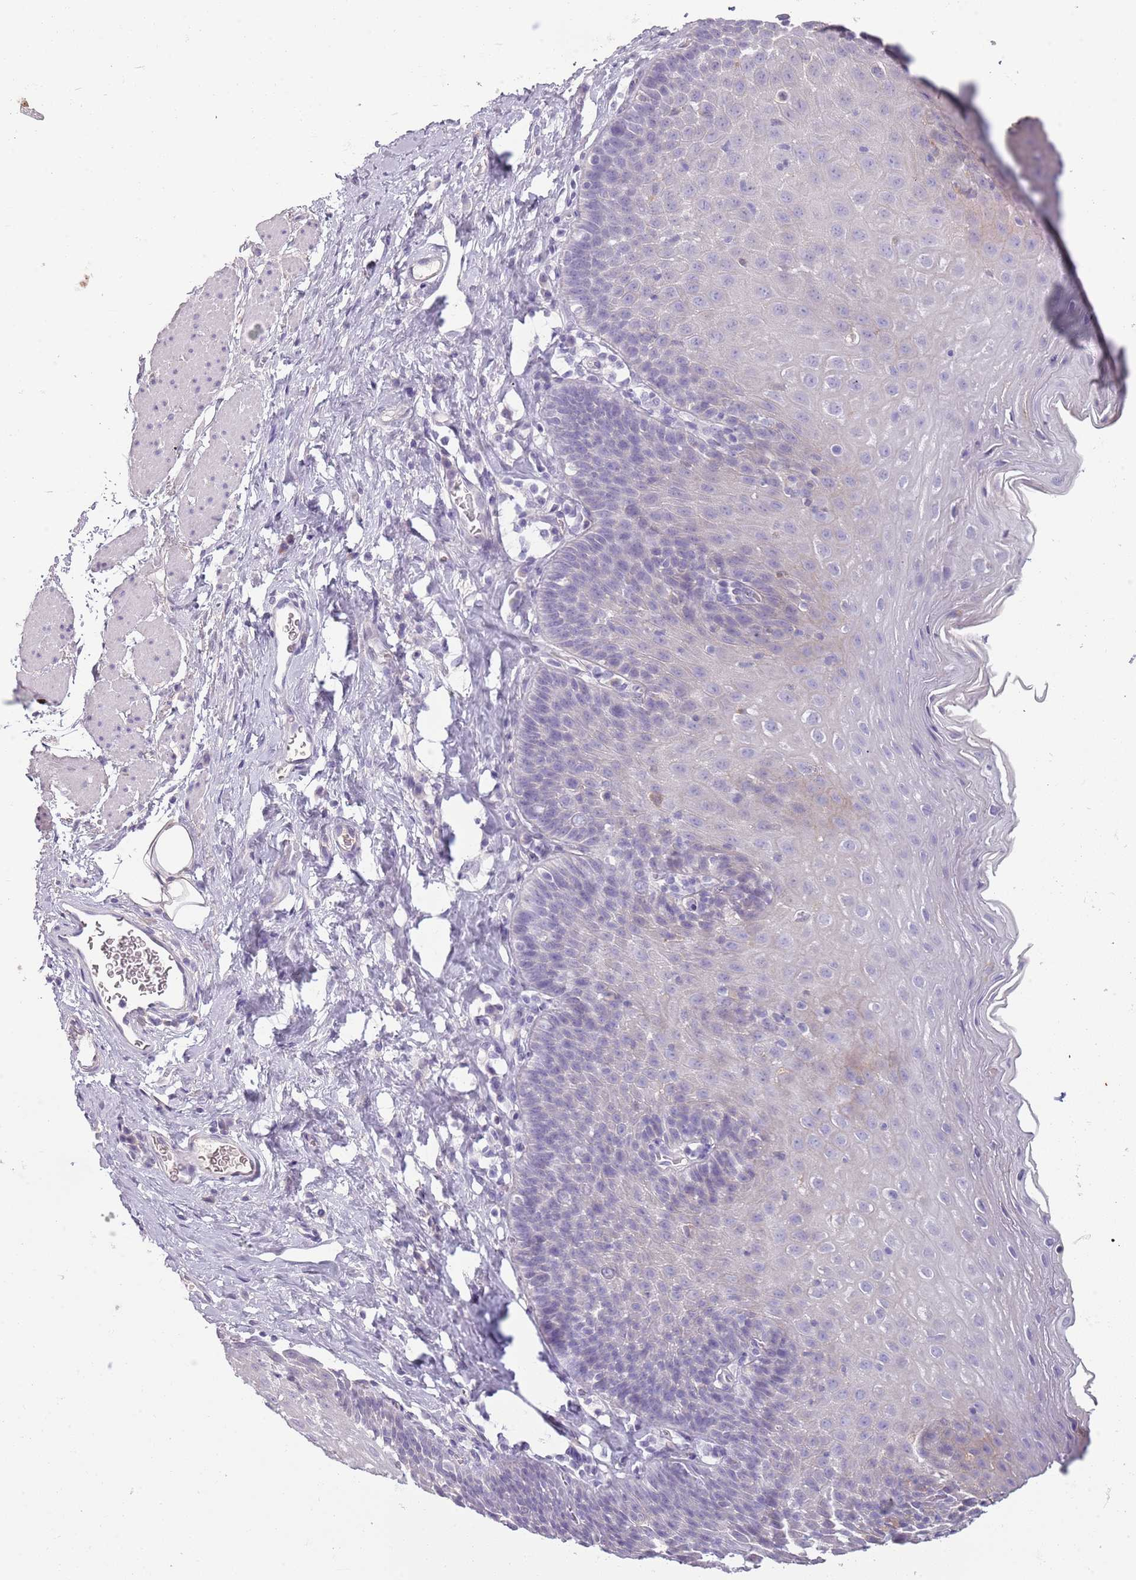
{"staining": {"intensity": "negative", "quantity": "none", "location": "none"}, "tissue": "esophagus", "cell_type": "Squamous epithelial cells", "image_type": "normal", "snomed": [{"axis": "morphology", "description": "Normal tissue, NOS"}, {"axis": "topography", "description": "Esophagus"}], "caption": "Immunohistochemical staining of benign human esophagus exhibits no significant staining in squamous epithelial cells.", "gene": "TNFRSF6B", "patient": {"sex": "female", "age": 61}}